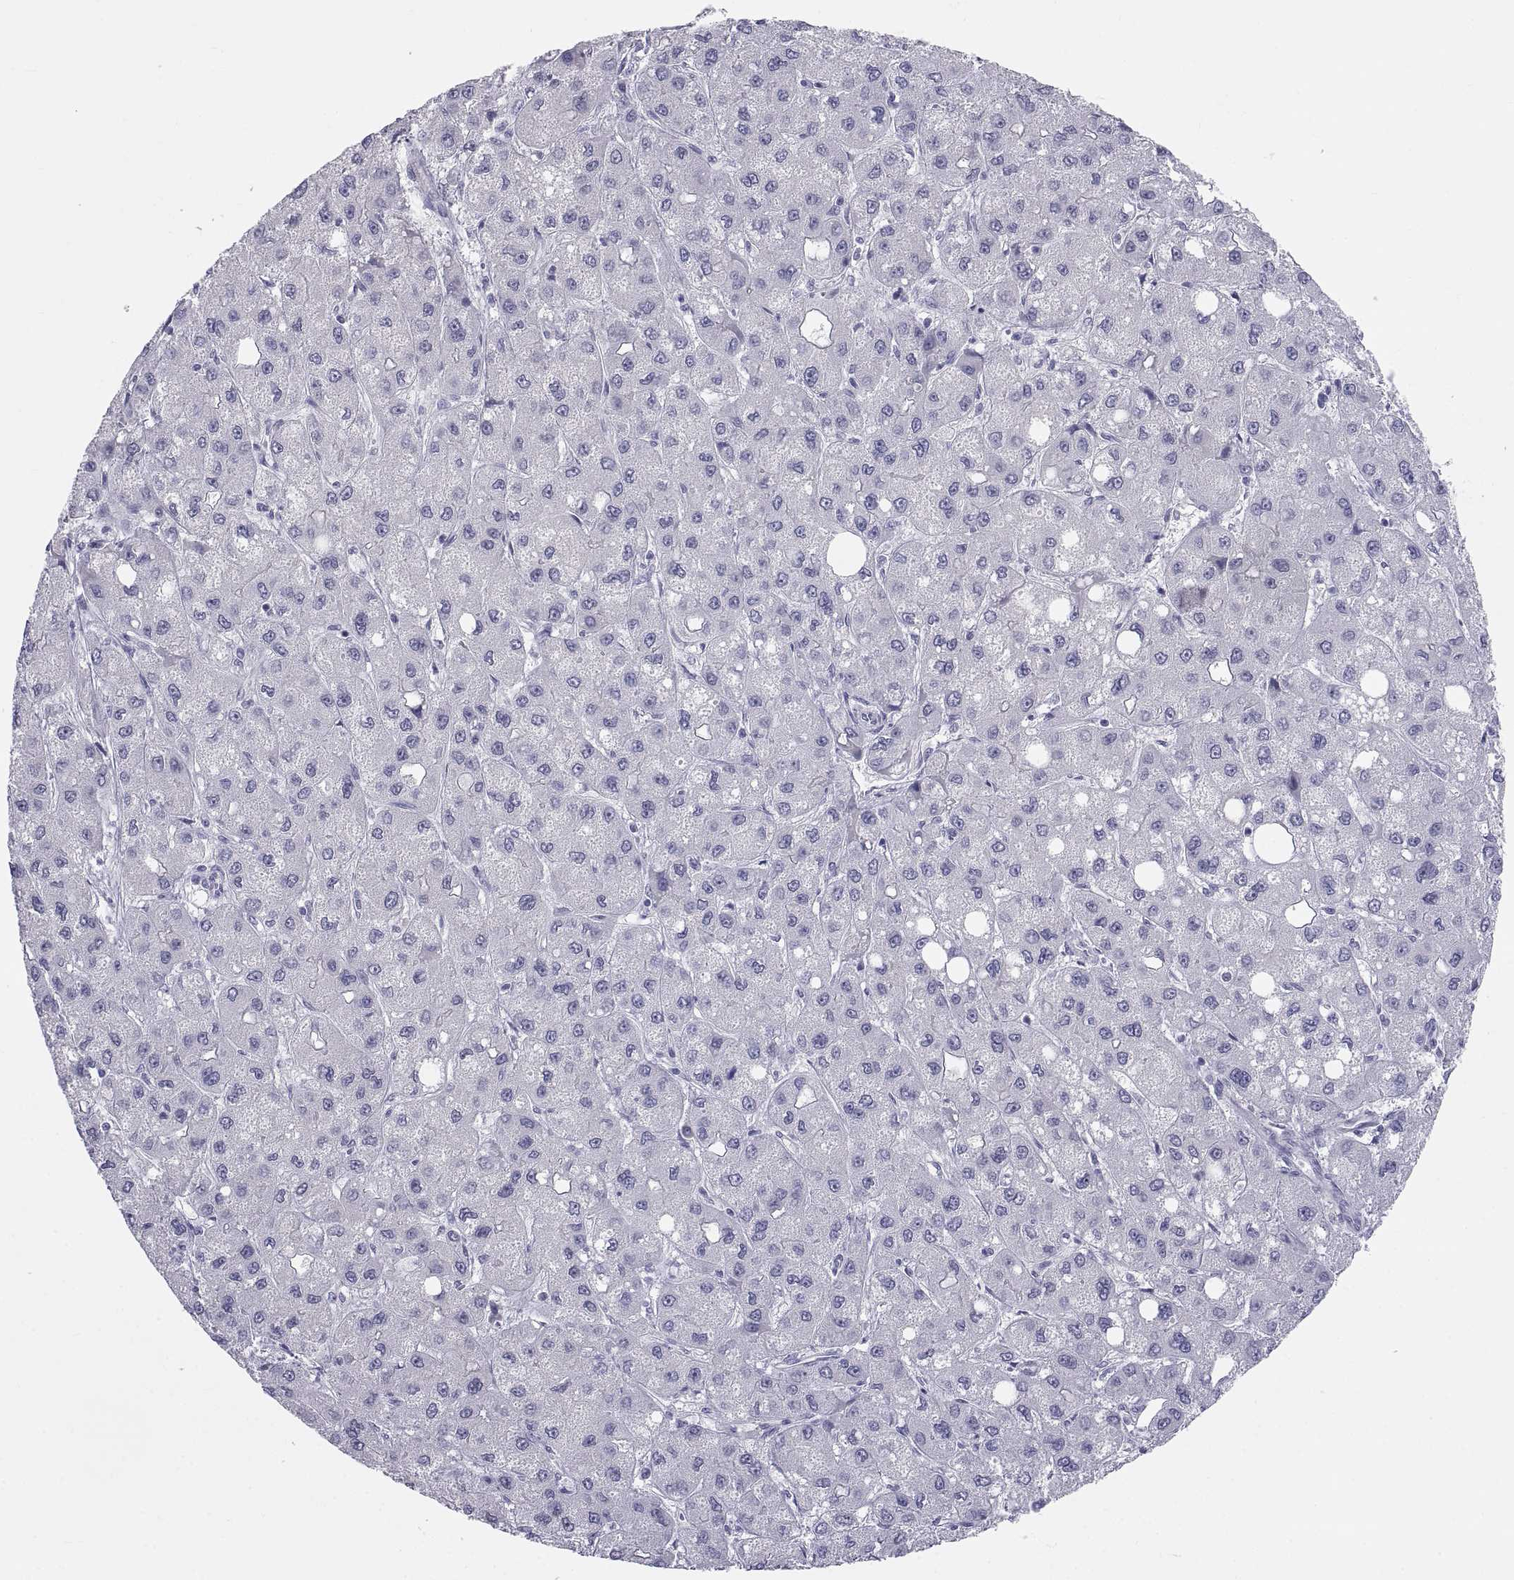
{"staining": {"intensity": "negative", "quantity": "none", "location": "none"}, "tissue": "liver cancer", "cell_type": "Tumor cells", "image_type": "cancer", "snomed": [{"axis": "morphology", "description": "Carcinoma, Hepatocellular, NOS"}, {"axis": "topography", "description": "Liver"}], "caption": "Human liver cancer (hepatocellular carcinoma) stained for a protein using immunohistochemistry demonstrates no expression in tumor cells.", "gene": "TEX13A", "patient": {"sex": "male", "age": 73}}